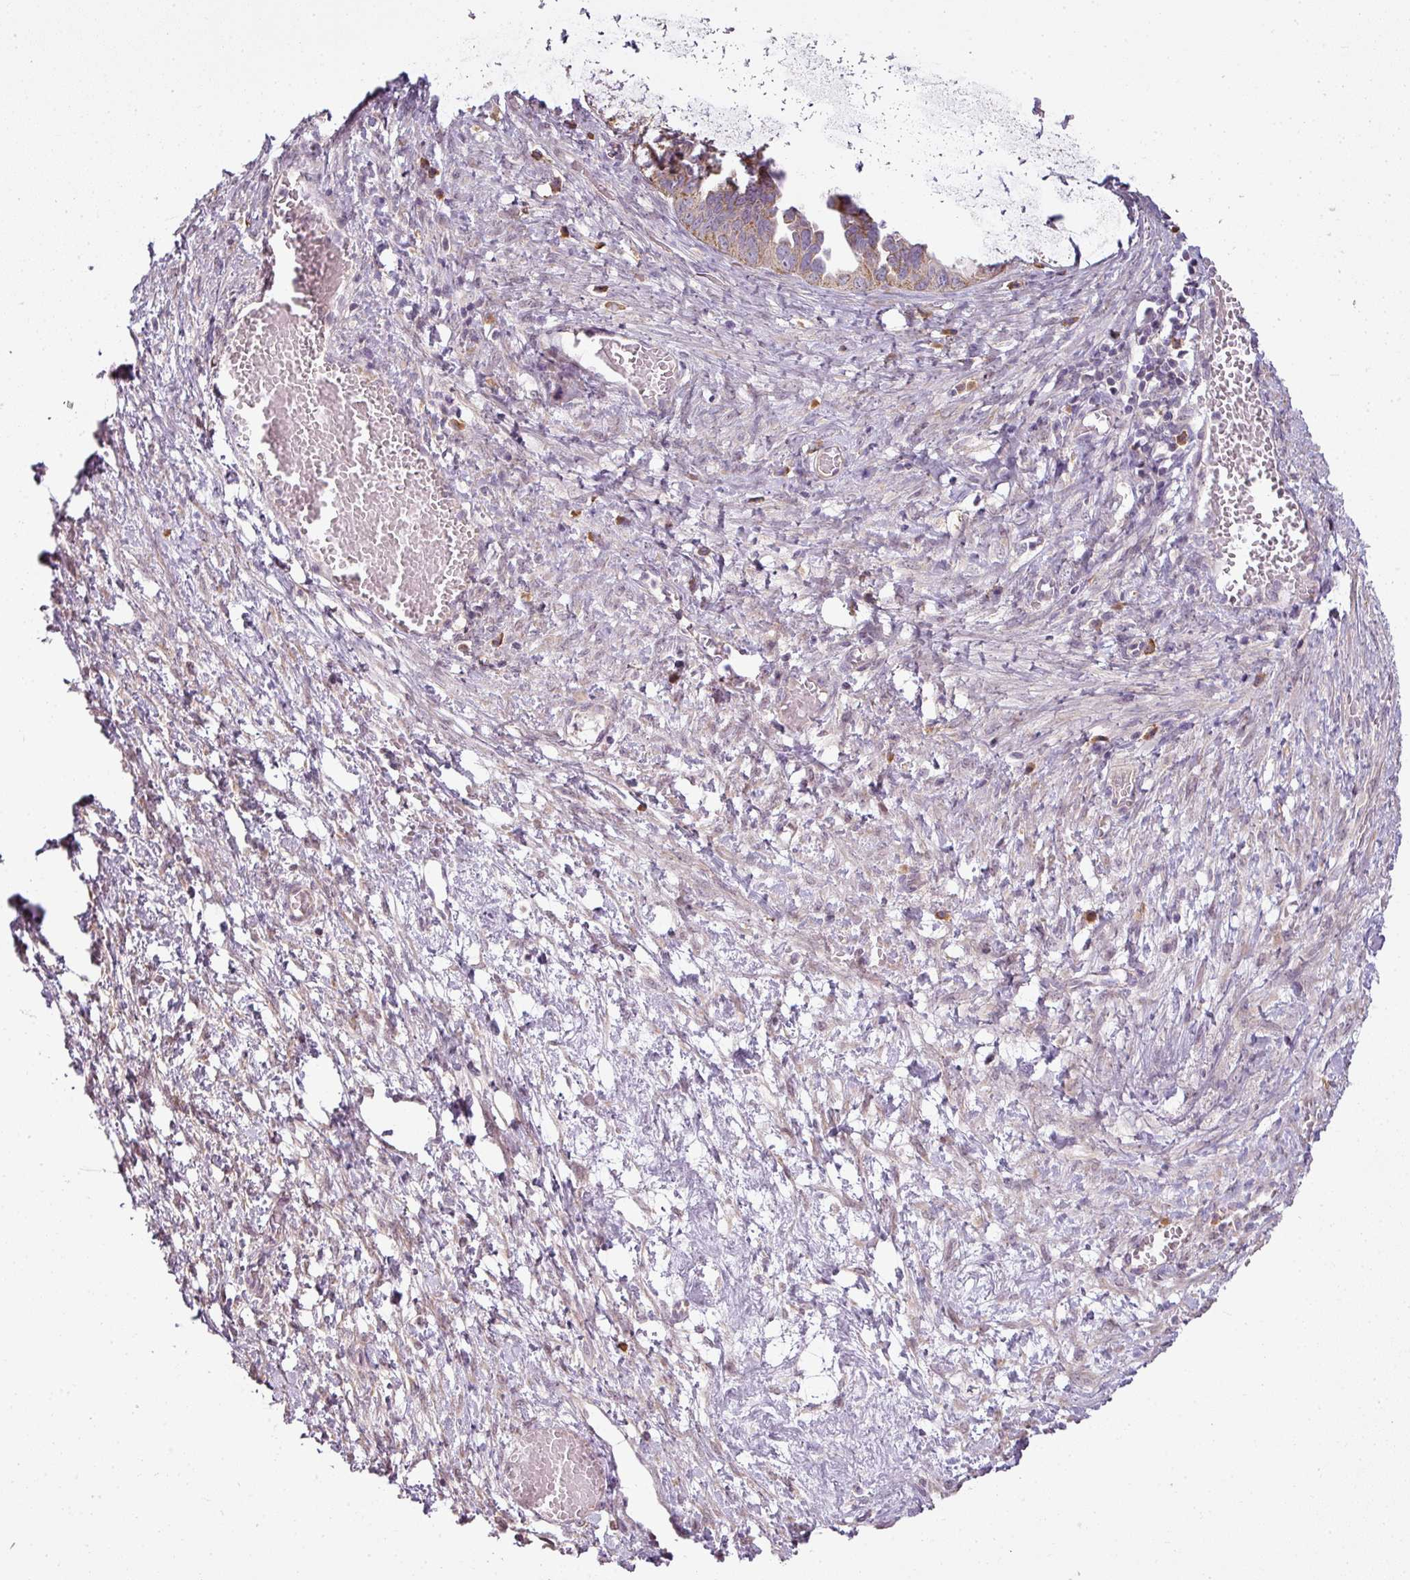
{"staining": {"intensity": "moderate", "quantity": ">75%", "location": "cytoplasmic/membranous"}, "tissue": "ovarian cancer", "cell_type": "Tumor cells", "image_type": "cancer", "snomed": [{"axis": "morphology", "description": "Cystadenocarcinoma, serous, NOS"}, {"axis": "topography", "description": "Ovary"}], "caption": "A brown stain highlights moderate cytoplasmic/membranous staining of a protein in human ovarian cancer tumor cells.", "gene": "LY75", "patient": {"sex": "female", "age": 64}}